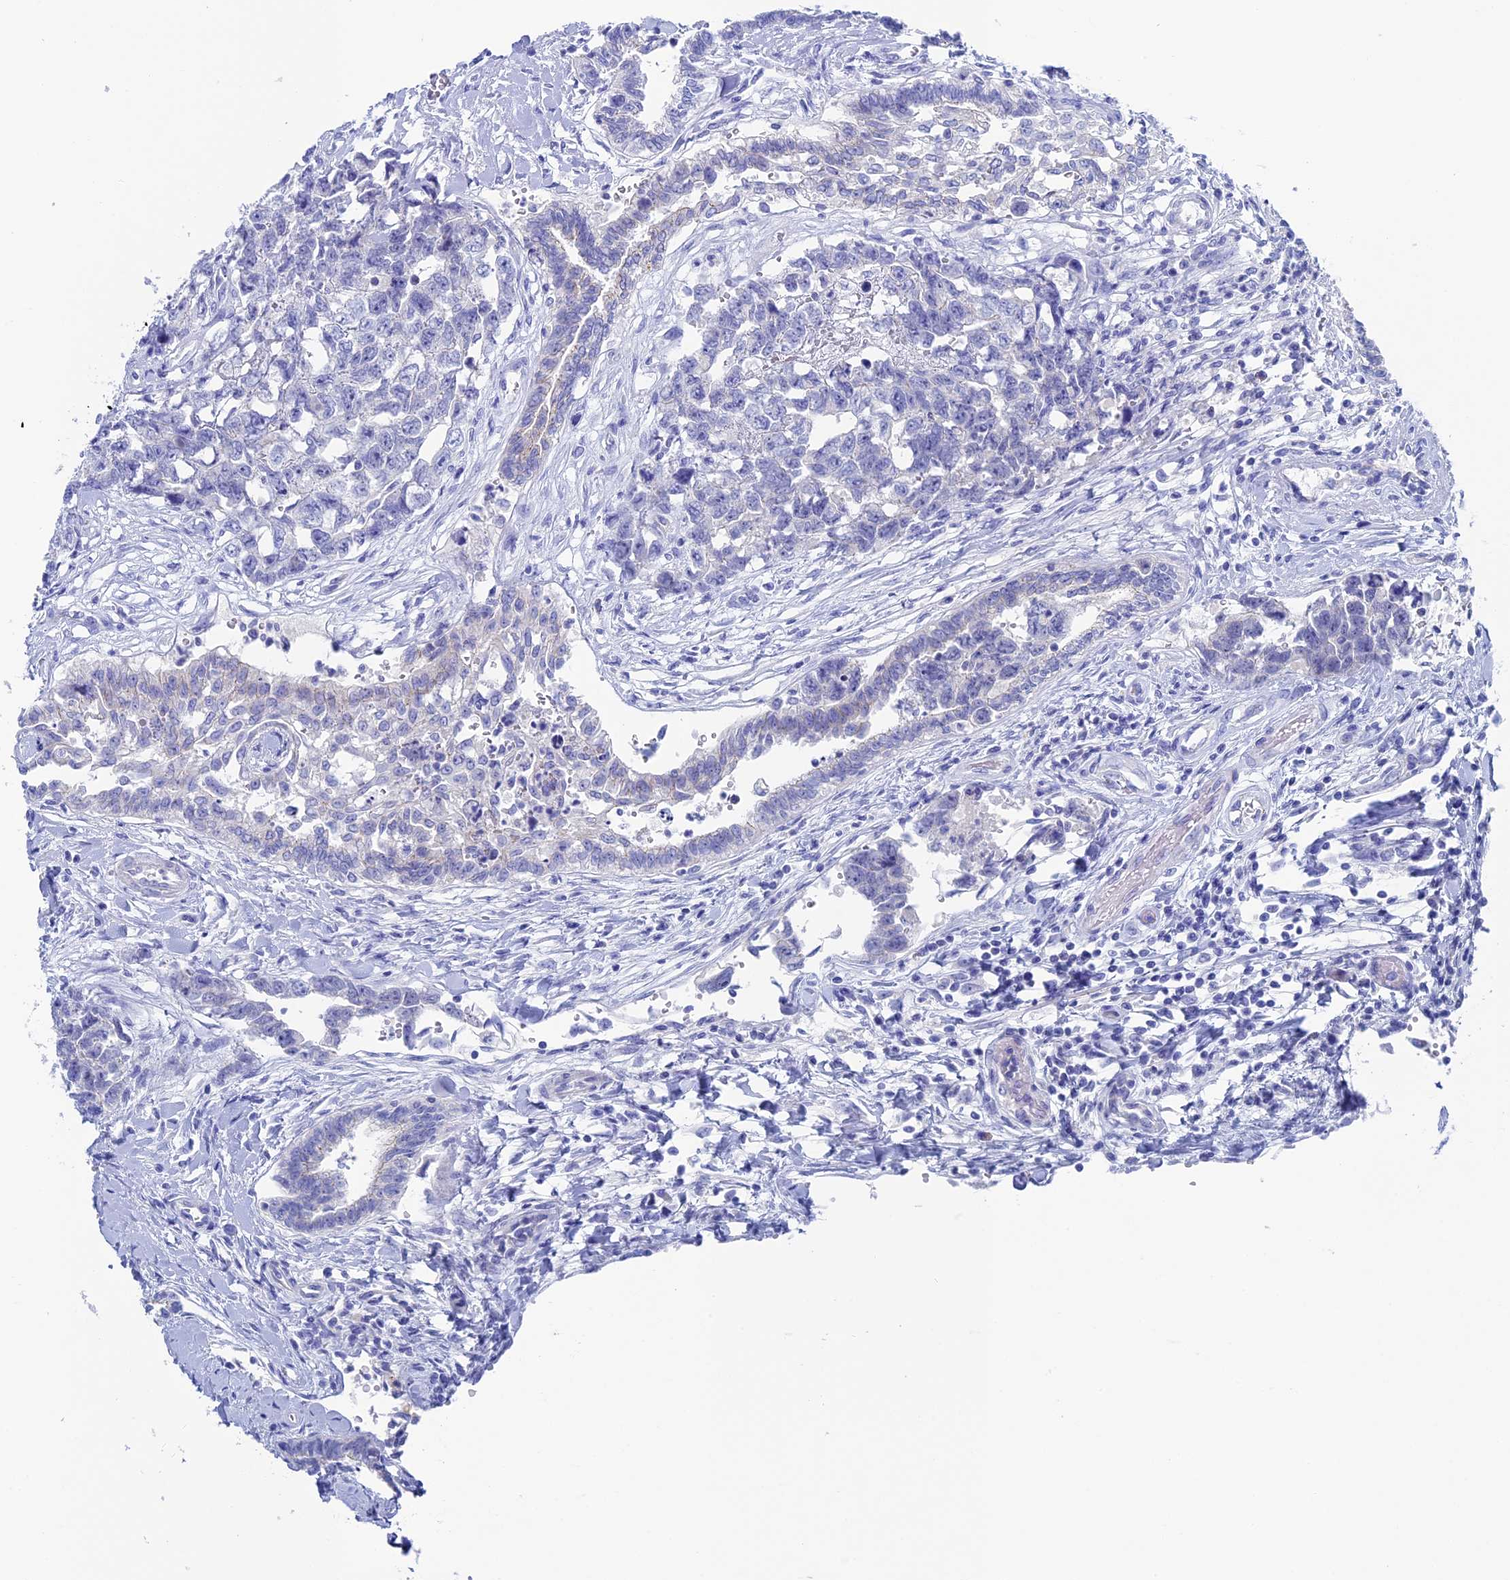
{"staining": {"intensity": "negative", "quantity": "none", "location": "none"}, "tissue": "testis cancer", "cell_type": "Tumor cells", "image_type": "cancer", "snomed": [{"axis": "morphology", "description": "Carcinoma, Embryonal, NOS"}, {"axis": "topography", "description": "Testis"}], "caption": "Immunohistochemical staining of human testis cancer (embryonal carcinoma) shows no significant staining in tumor cells. (DAB (3,3'-diaminobenzidine) immunohistochemistry (IHC) with hematoxylin counter stain).", "gene": "UNC119", "patient": {"sex": "male", "age": 31}}